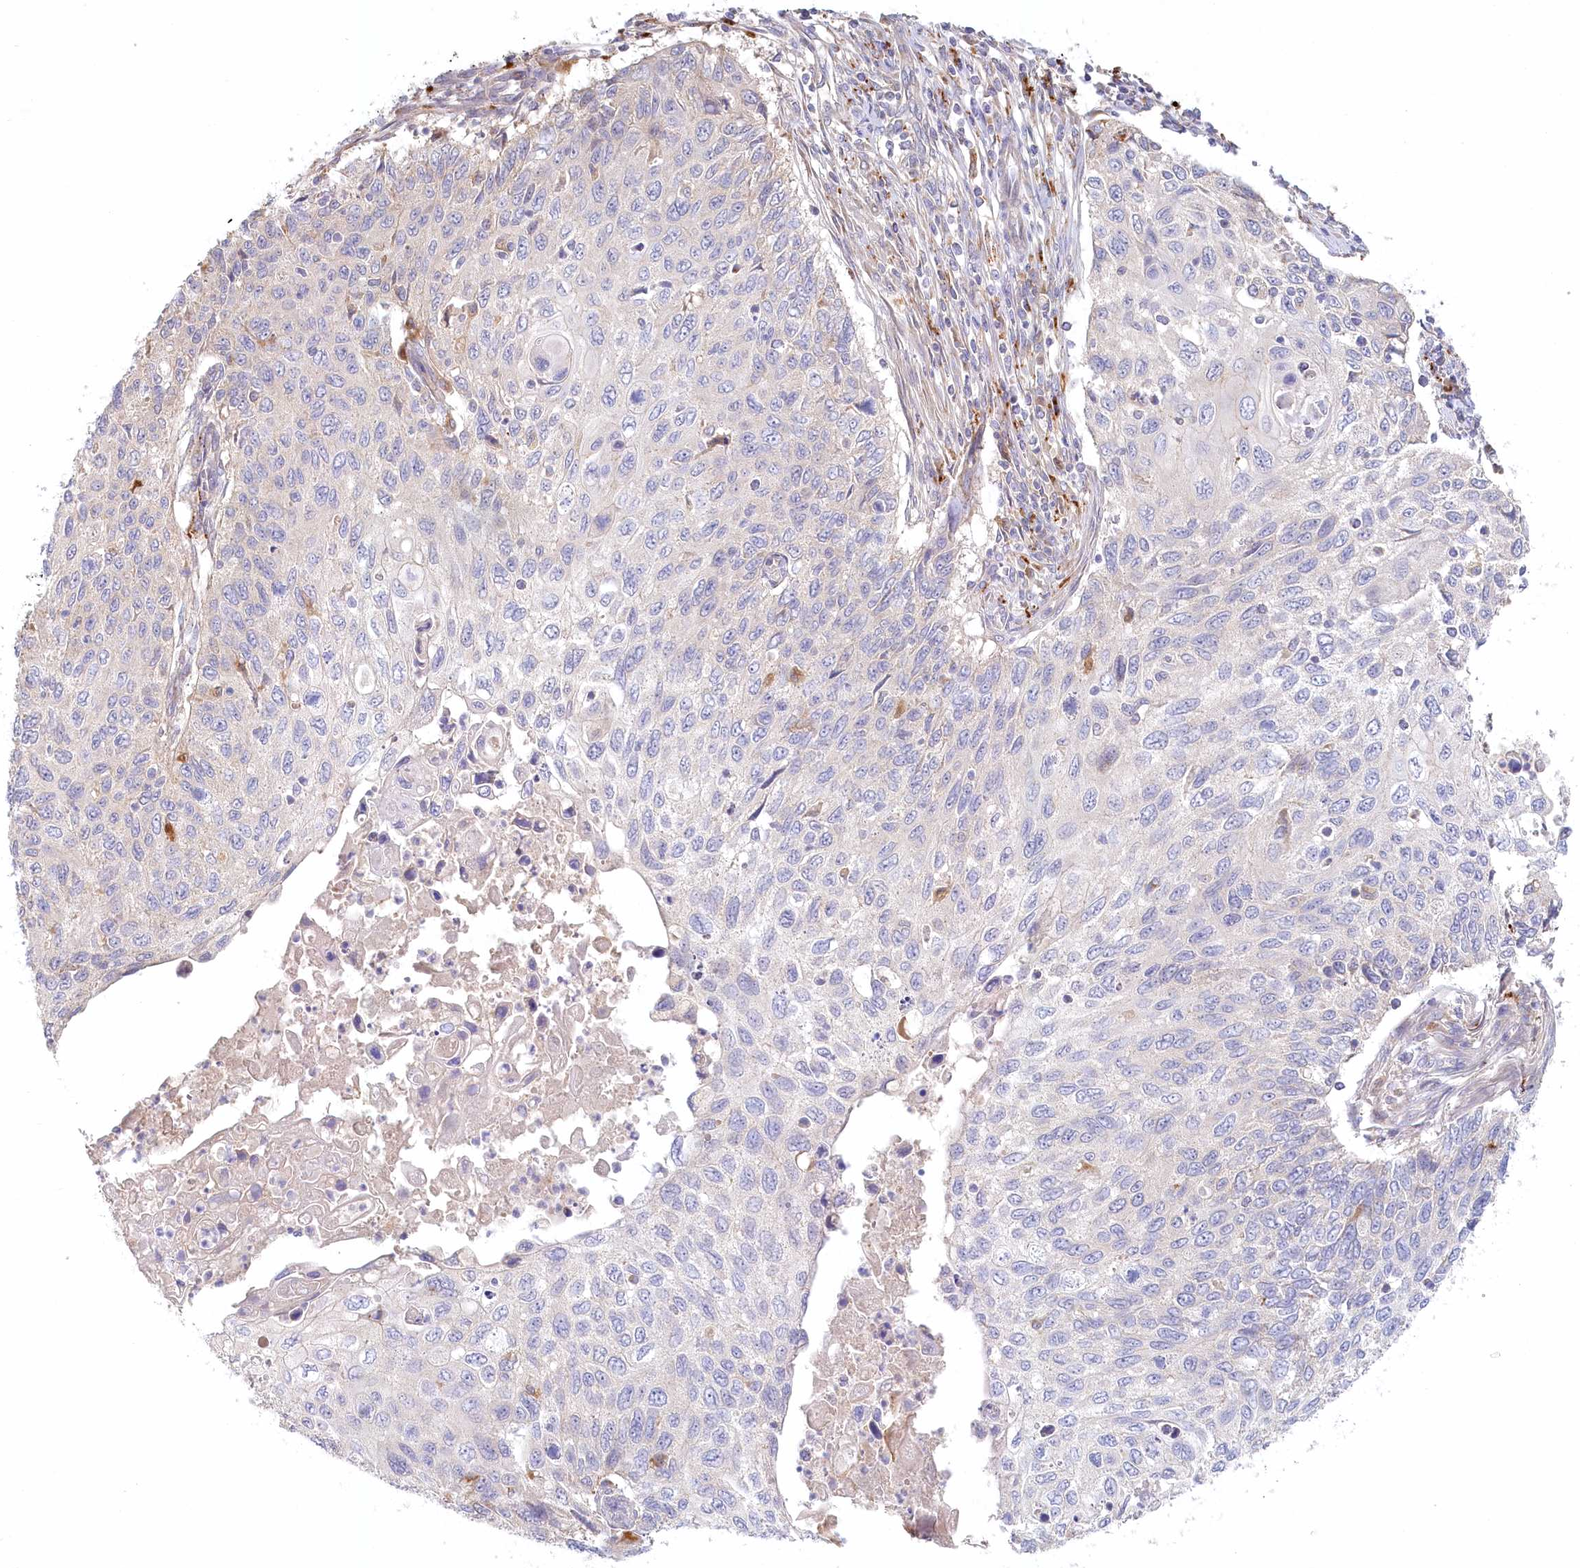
{"staining": {"intensity": "negative", "quantity": "none", "location": "none"}, "tissue": "cervical cancer", "cell_type": "Tumor cells", "image_type": "cancer", "snomed": [{"axis": "morphology", "description": "Squamous cell carcinoma, NOS"}, {"axis": "topography", "description": "Cervix"}], "caption": "DAB immunohistochemical staining of cervical cancer (squamous cell carcinoma) shows no significant staining in tumor cells.", "gene": "VSIG1", "patient": {"sex": "female", "age": 70}}